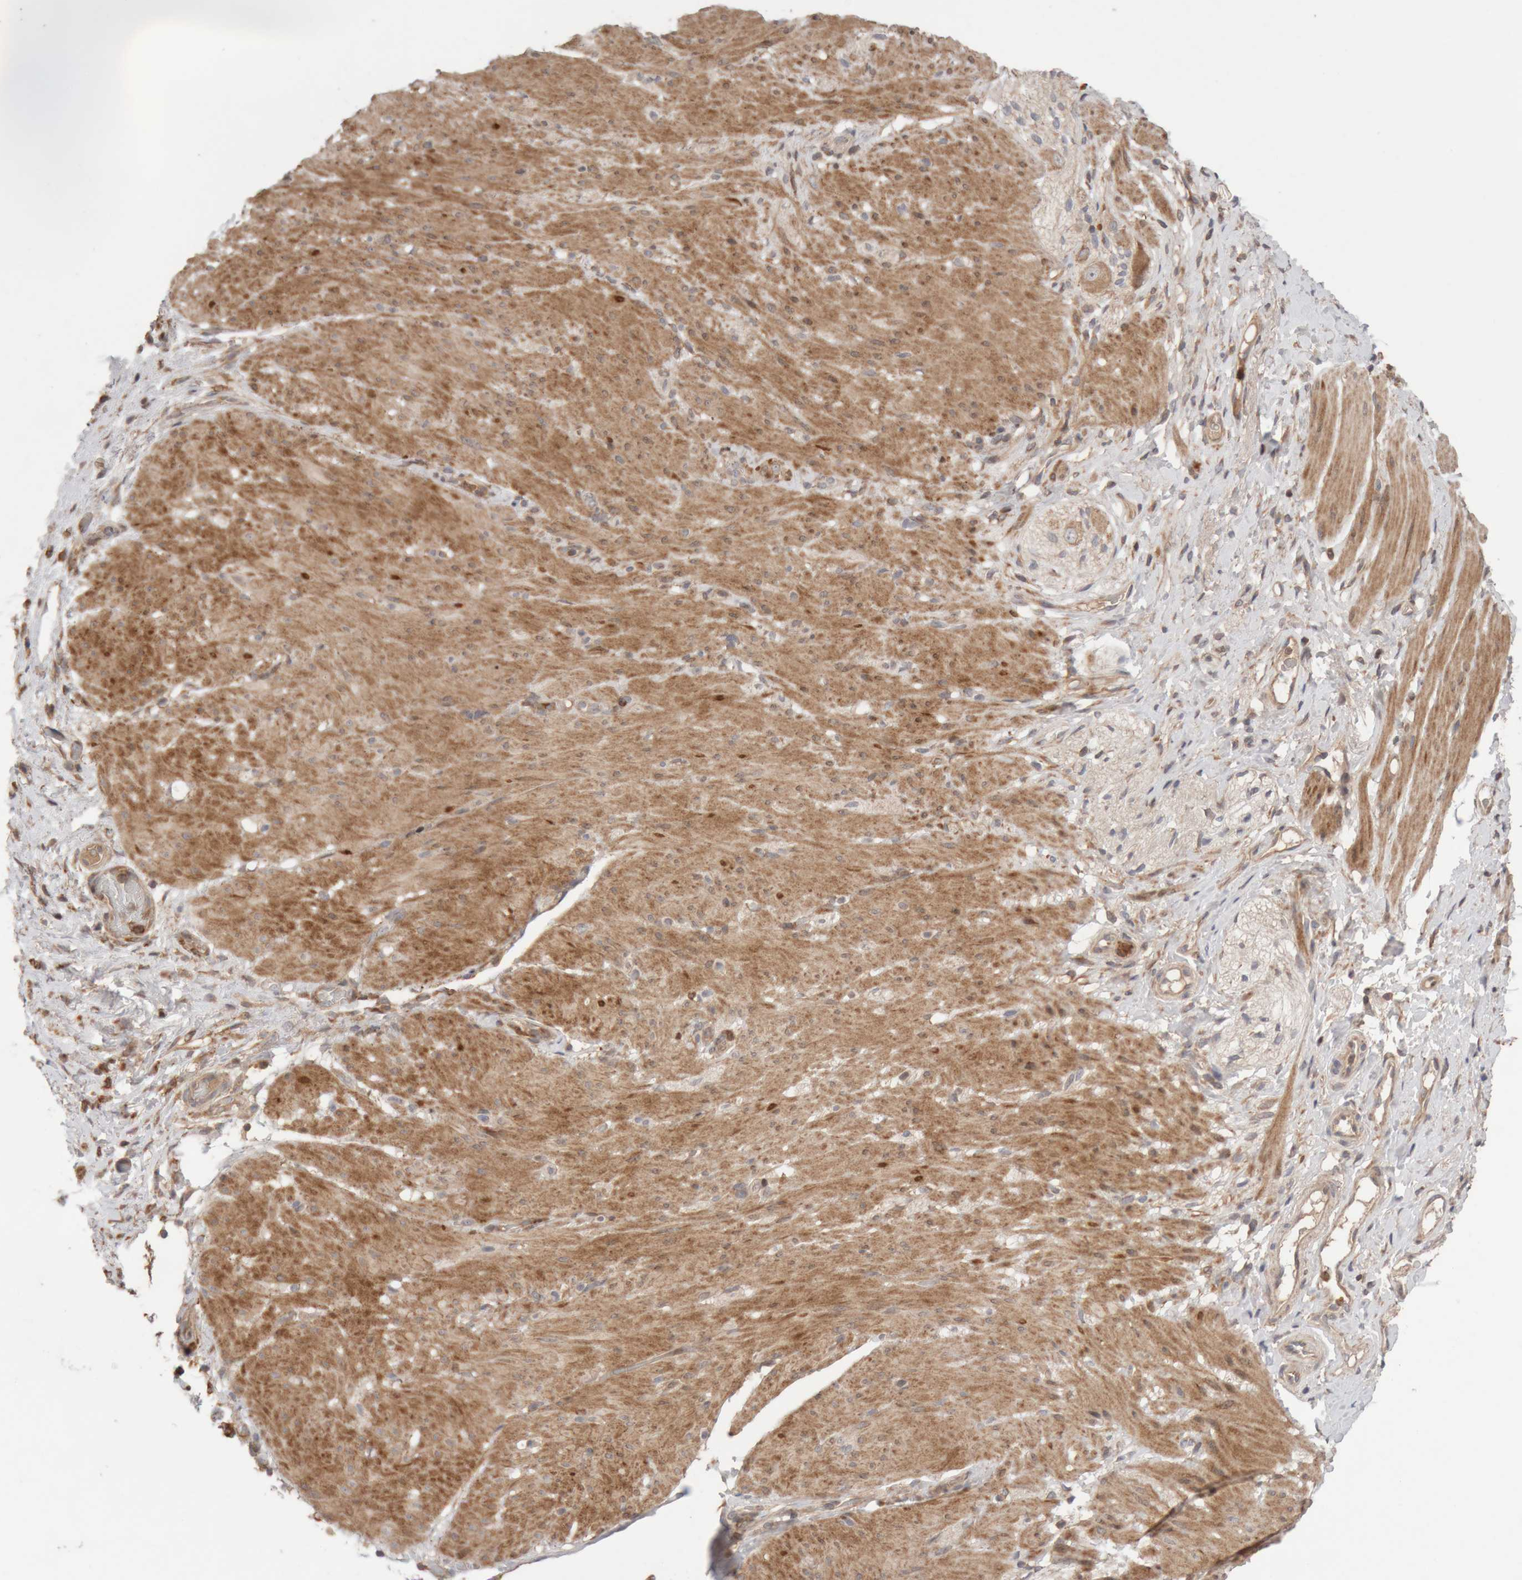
{"staining": {"intensity": "moderate", "quantity": ">75%", "location": "cytoplasmic/membranous"}, "tissue": "smooth muscle", "cell_type": "Smooth muscle cells", "image_type": "normal", "snomed": [{"axis": "morphology", "description": "Normal tissue, NOS"}, {"axis": "topography", "description": "Smooth muscle"}, {"axis": "topography", "description": "Small intestine"}], "caption": "This histopathology image demonstrates immunohistochemistry staining of normal smooth muscle, with medium moderate cytoplasmic/membranous staining in approximately >75% of smooth muscle cells.", "gene": "KIF21B", "patient": {"sex": "female", "age": 84}}